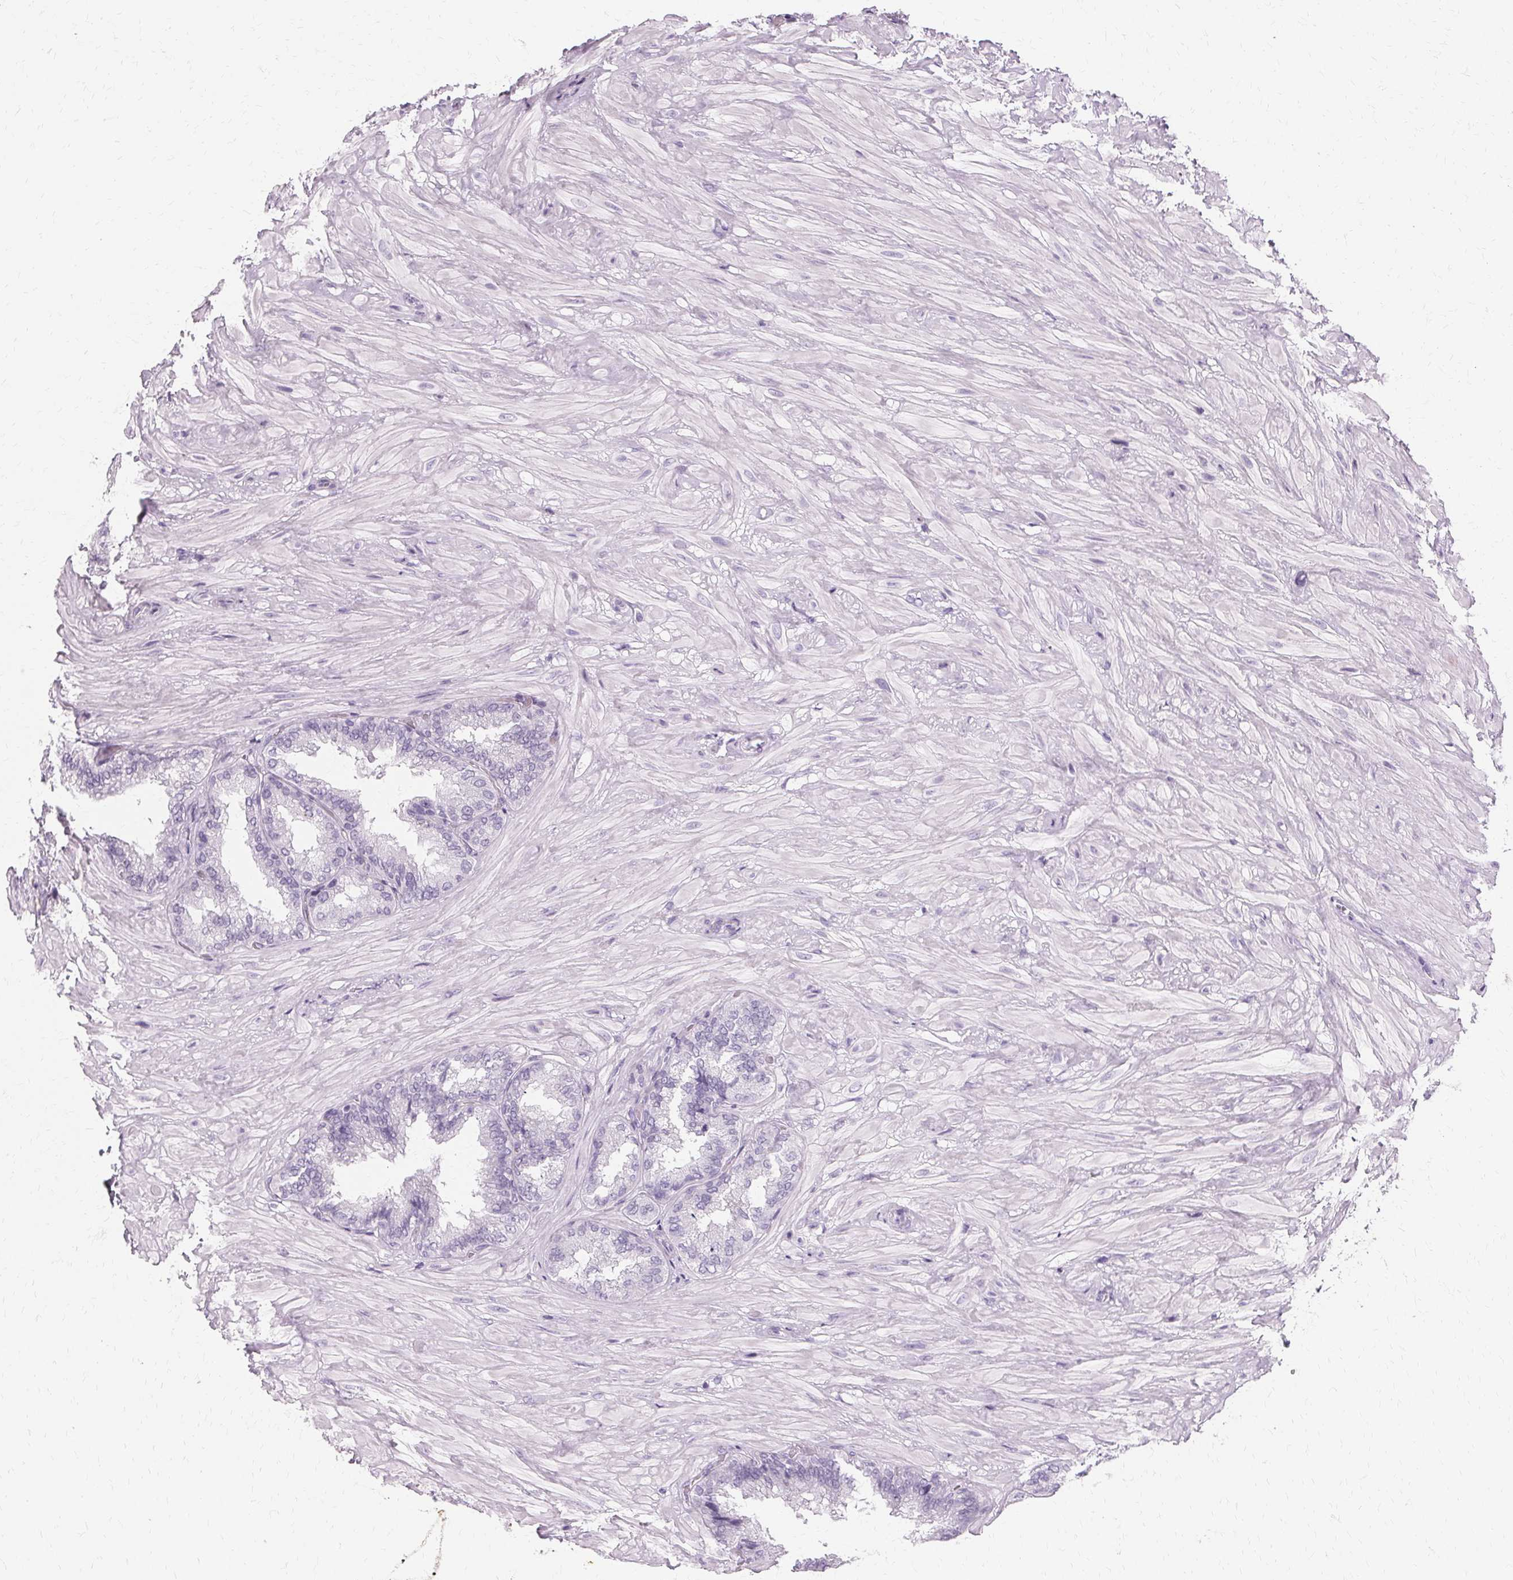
{"staining": {"intensity": "negative", "quantity": "none", "location": "none"}, "tissue": "seminal vesicle", "cell_type": "Glandular cells", "image_type": "normal", "snomed": [{"axis": "morphology", "description": "Normal tissue, NOS"}, {"axis": "topography", "description": "Seminal veicle"}], "caption": "This is an IHC image of unremarkable human seminal vesicle. There is no positivity in glandular cells.", "gene": "KRT6A", "patient": {"sex": "male", "age": 68}}